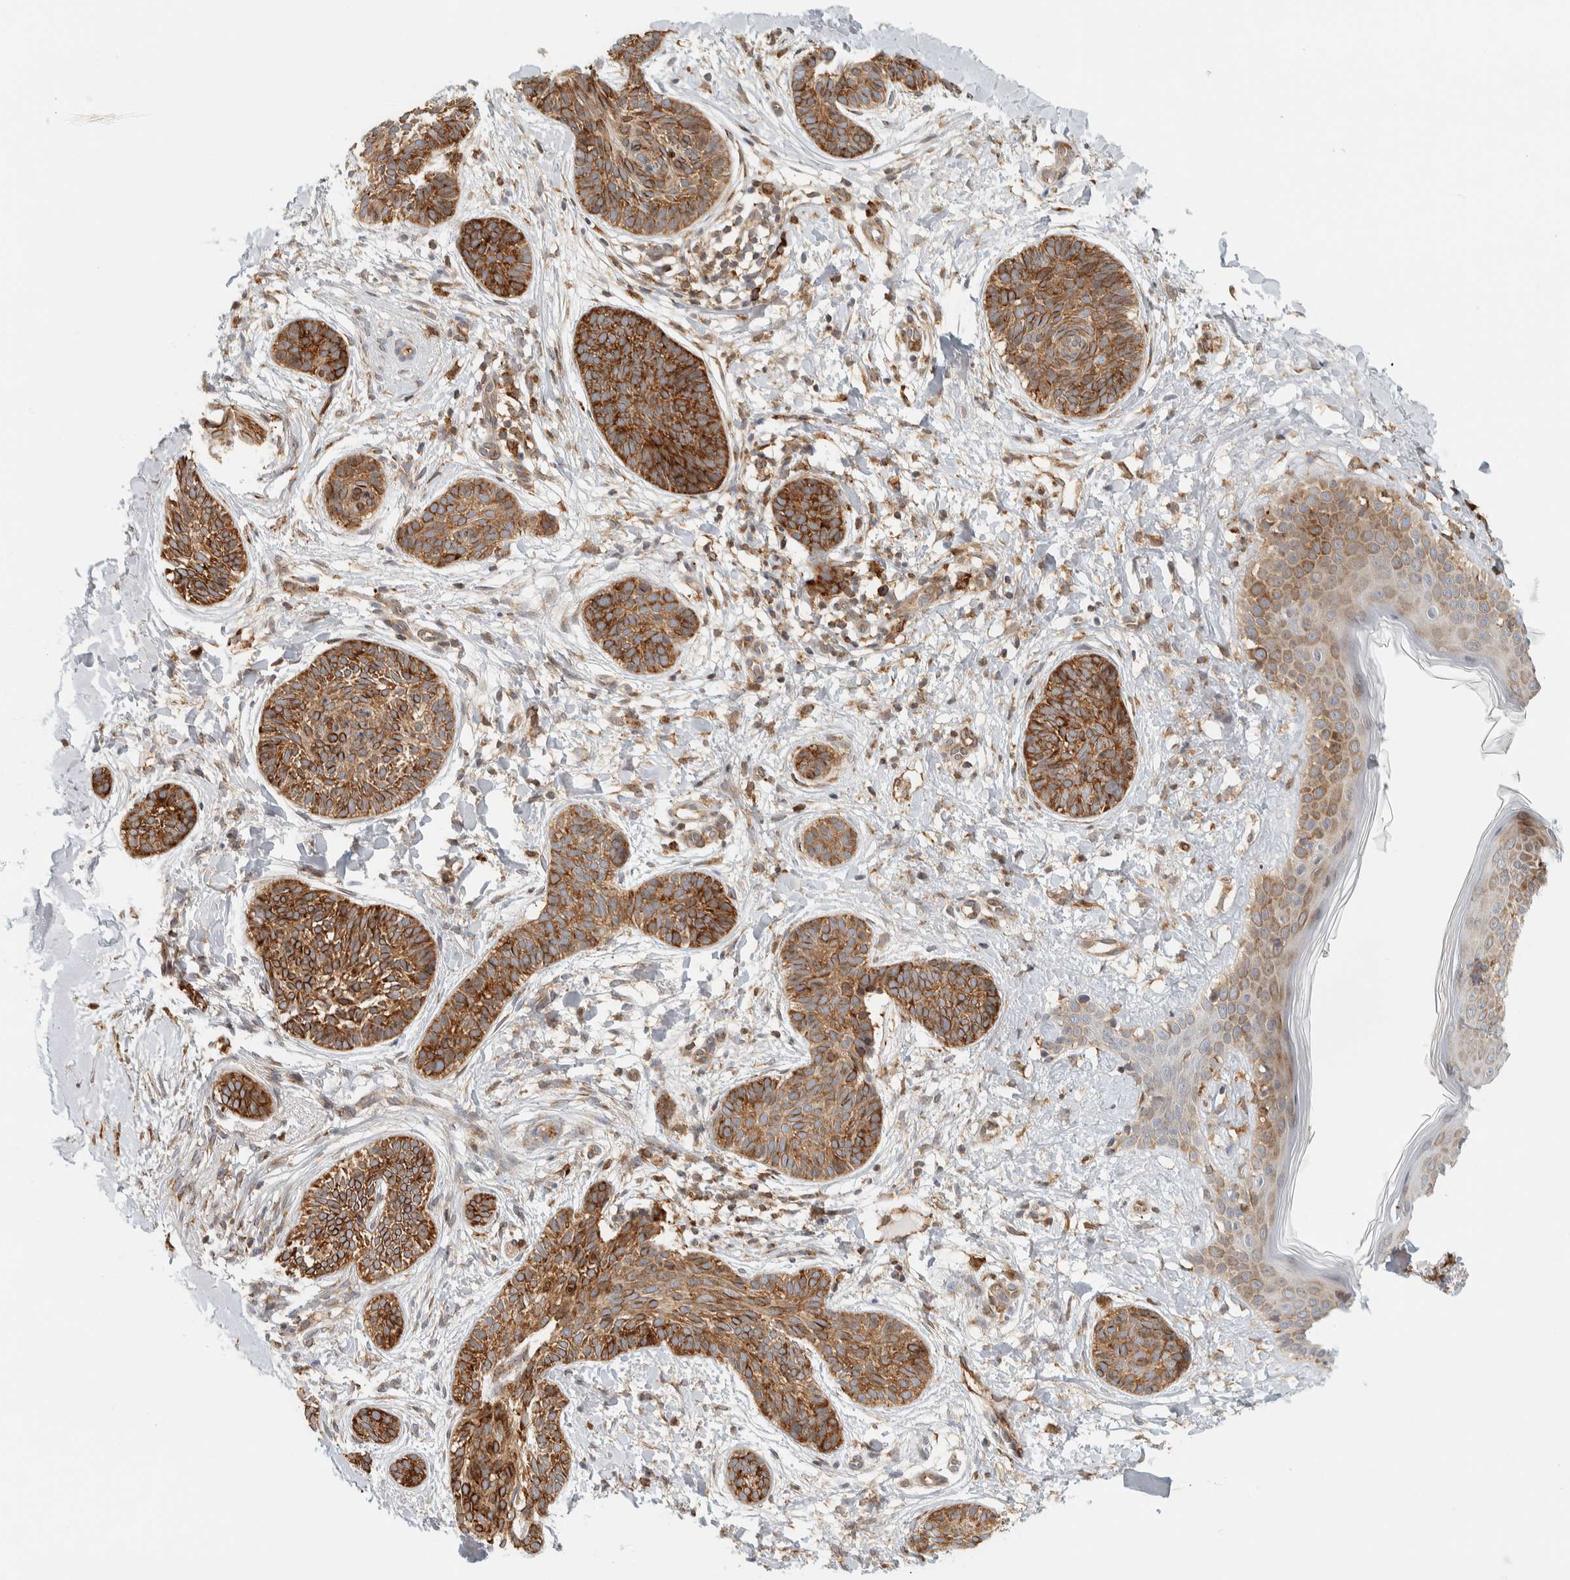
{"staining": {"intensity": "strong", "quantity": ">75%", "location": "cytoplasmic/membranous"}, "tissue": "skin cancer", "cell_type": "Tumor cells", "image_type": "cancer", "snomed": [{"axis": "morphology", "description": "Normal tissue, NOS"}, {"axis": "morphology", "description": "Basal cell carcinoma"}, {"axis": "topography", "description": "Skin"}], "caption": "Tumor cells show high levels of strong cytoplasmic/membranous staining in about >75% of cells in basal cell carcinoma (skin). The protein is shown in brown color, while the nuclei are stained blue.", "gene": "LLGL2", "patient": {"sex": "male", "age": 63}}